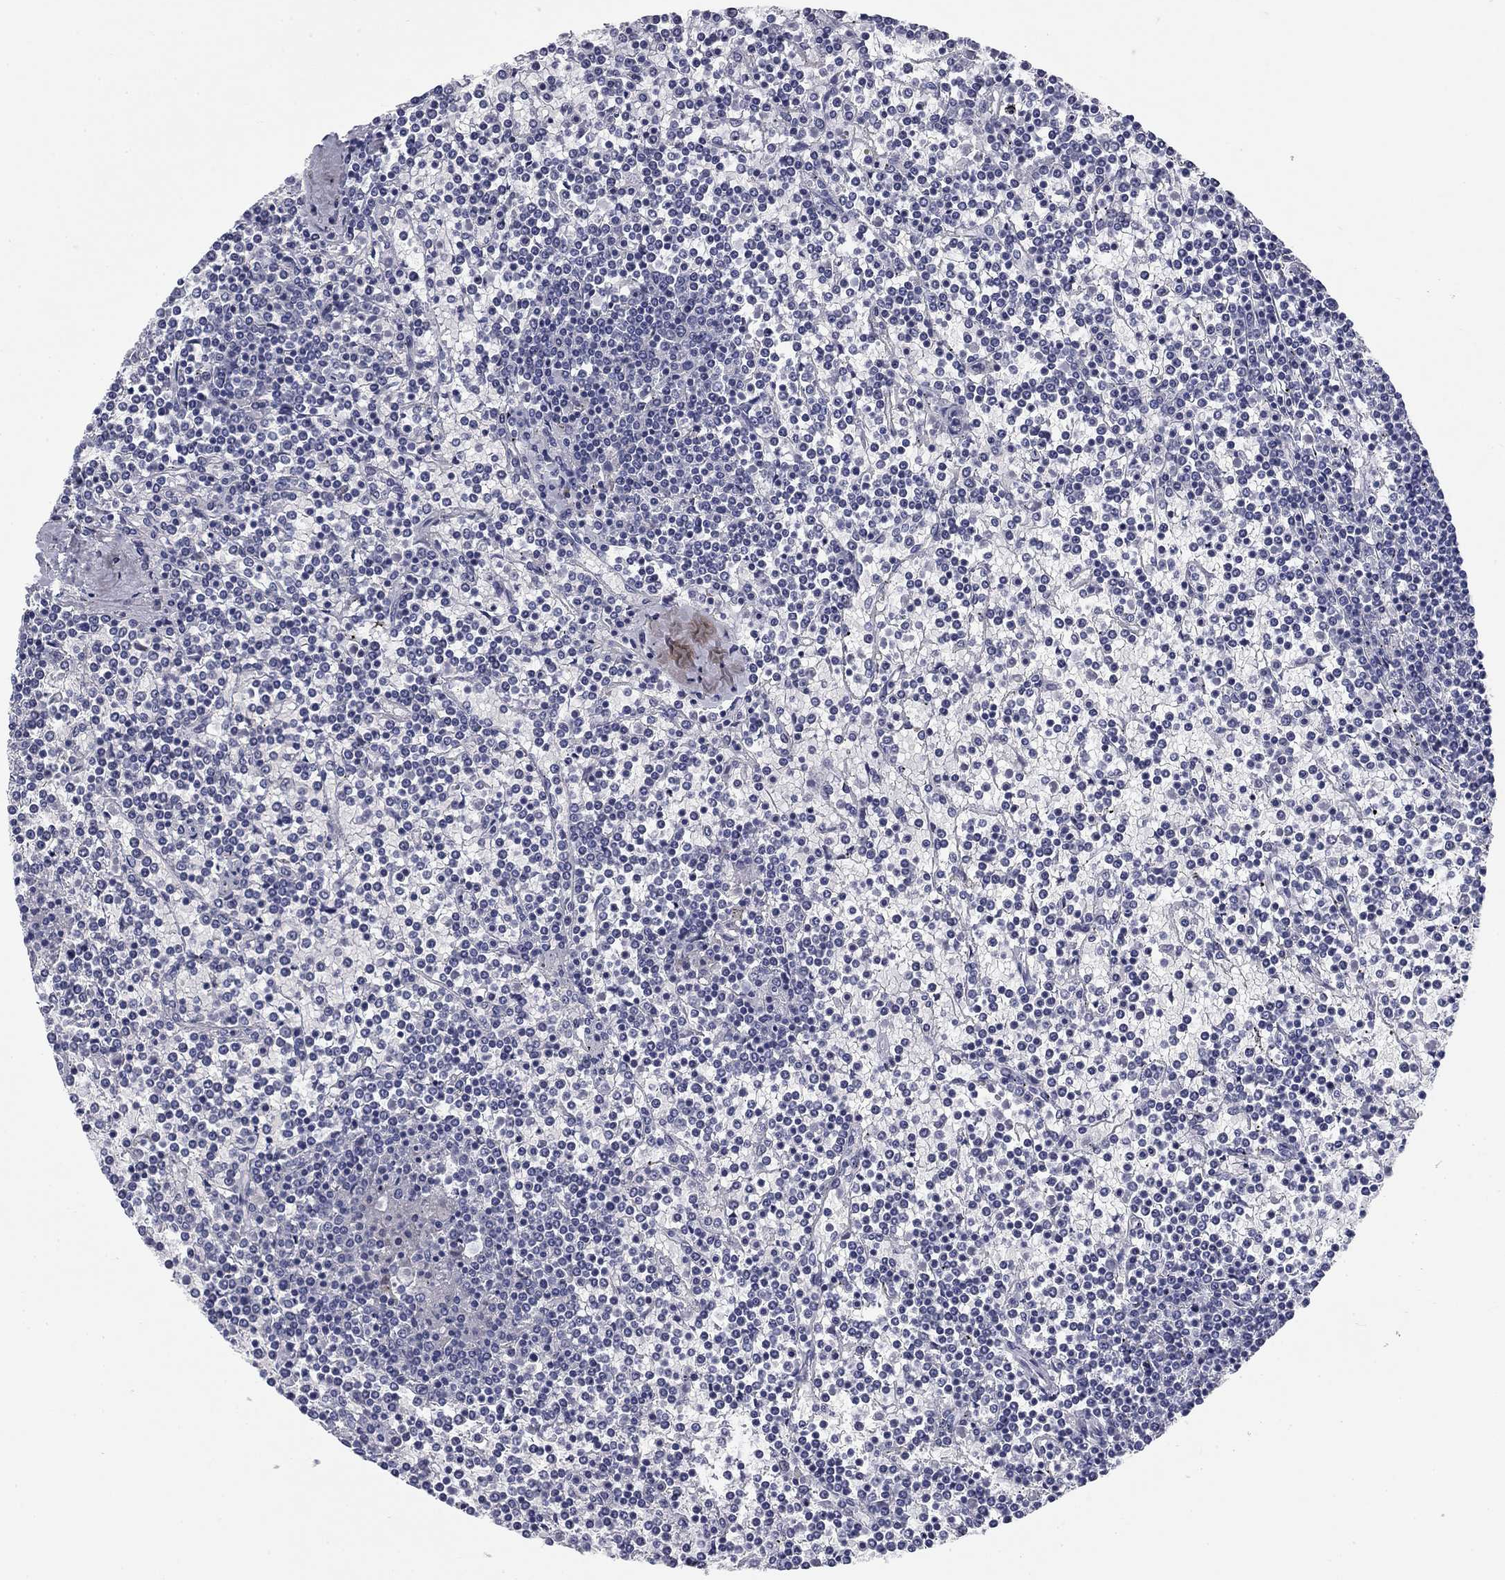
{"staining": {"intensity": "negative", "quantity": "none", "location": "none"}, "tissue": "lymphoma", "cell_type": "Tumor cells", "image_type": "cancer", "snomed": [{"axis": "morphology", "description": "Malignant lymphoma, non-Hodgkin's type, Low grade"}, {"axis": "topography", "description": "Spleen"}], "caption": "The immunohistochemistry (IHC) histopathology image has no significant expression in tumor cells of lymphoma tissue.", "gene": "KCNH1", "patient": {"sex": "female", "age": 19}}